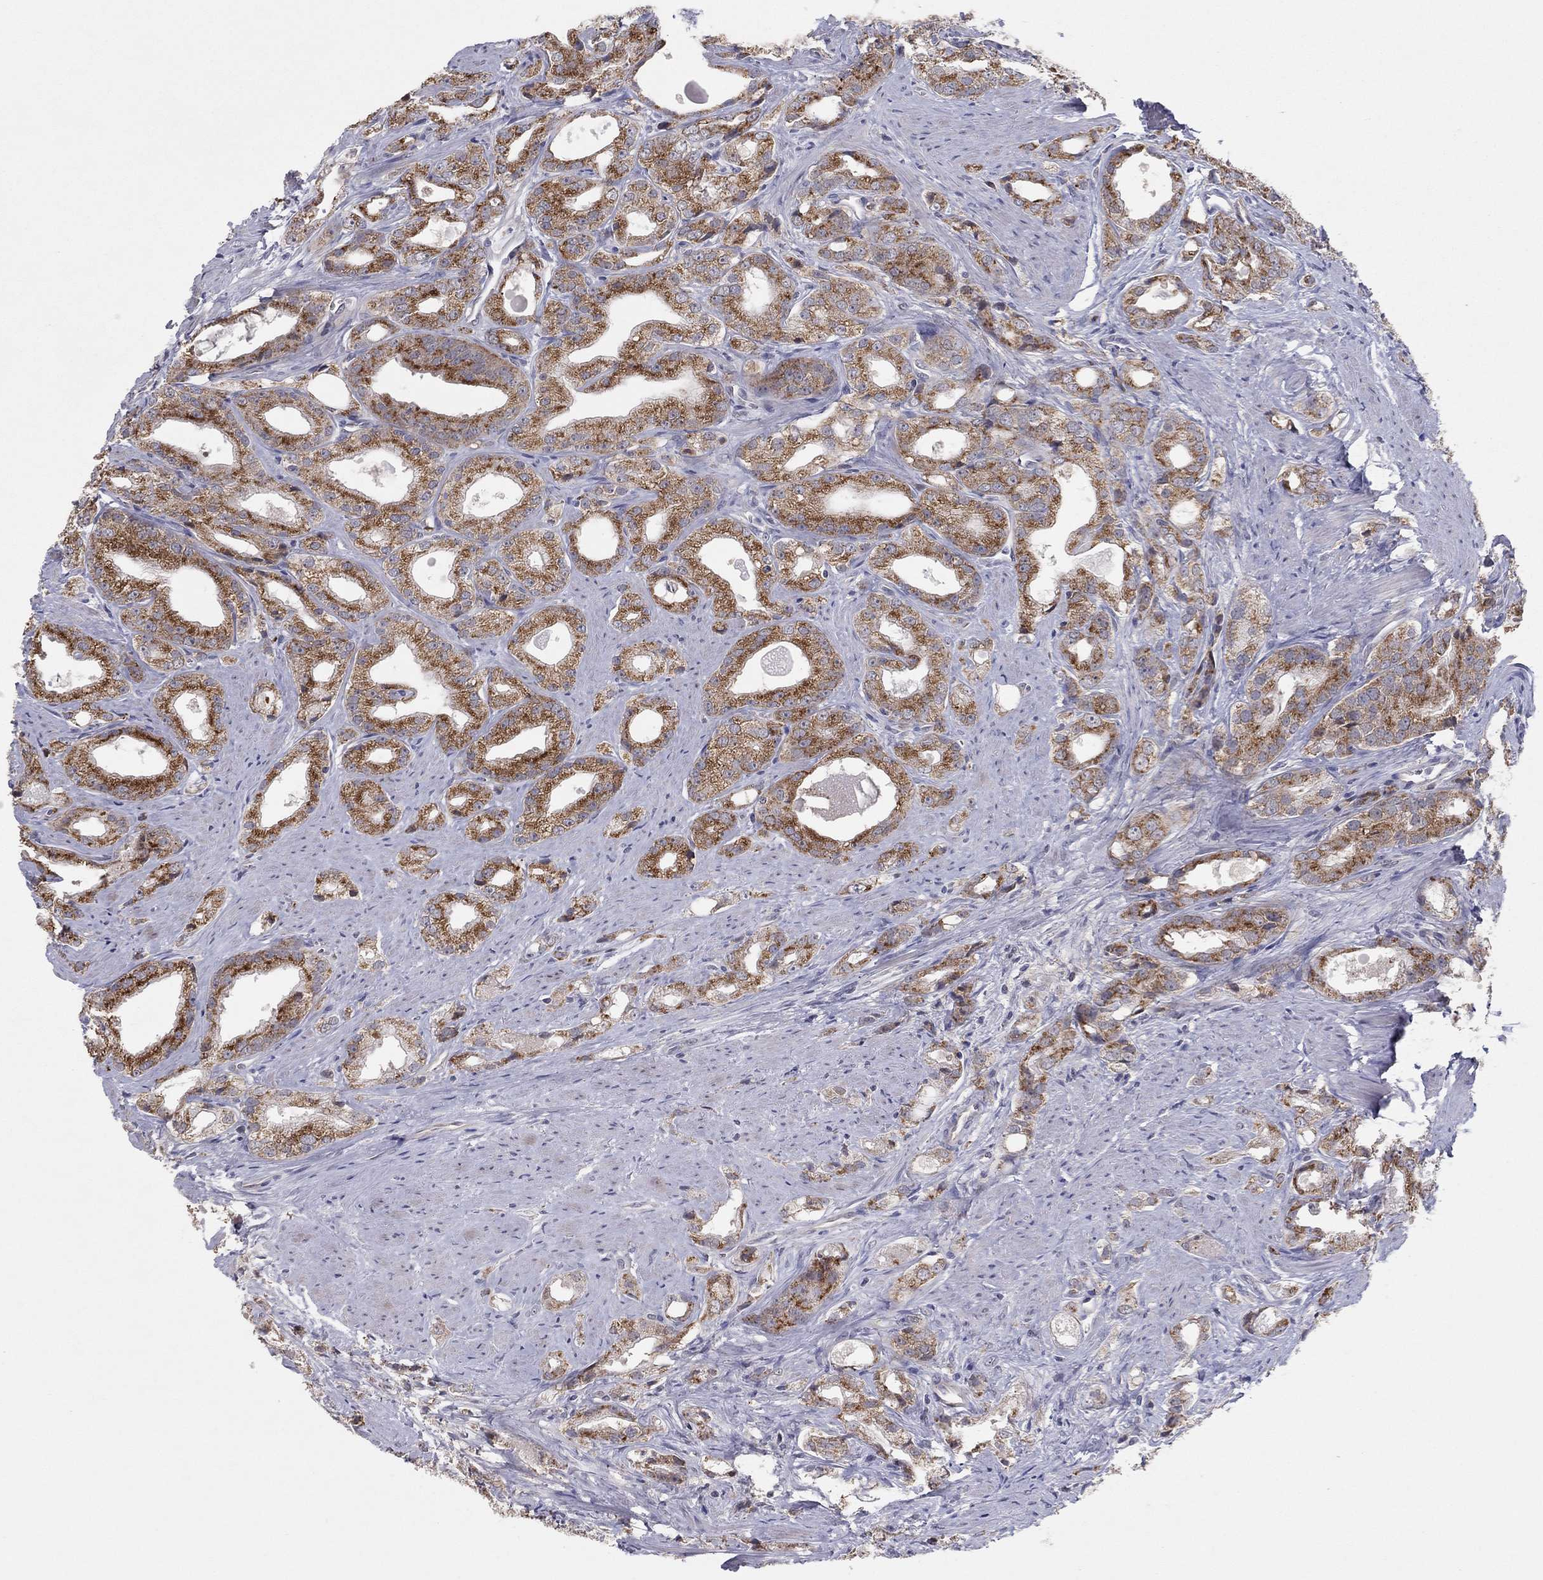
{"staining": {"intensity": "strong", "quantity": ">75%", "location": "cytoplasmic/membranous"}, "tissue": "prostate cancer", "cell_type": "Tumor cells", "image_type": "cancer", "snomed": [{"axis": "morphology", "description": "Adenocarcinoma, NOS"}, {"axis": "morphology", "description": "Adenocarcinoma, High grade"}, {"axis": "topography", "description": "Prostate"}], "caption": "Protein staining of adenocarcinoma (prostate) tissue shows strong cytoplasmic/membranous positivity in approximately >75% of tumor cells. The staining was performed using DAB to visualize the protein expression in brown, while the nuclei were stained in blue with hematoxylin (Magnification: 20x).", "gene": "CRACDL", "patient": {"sex": "male", "age": 70}}